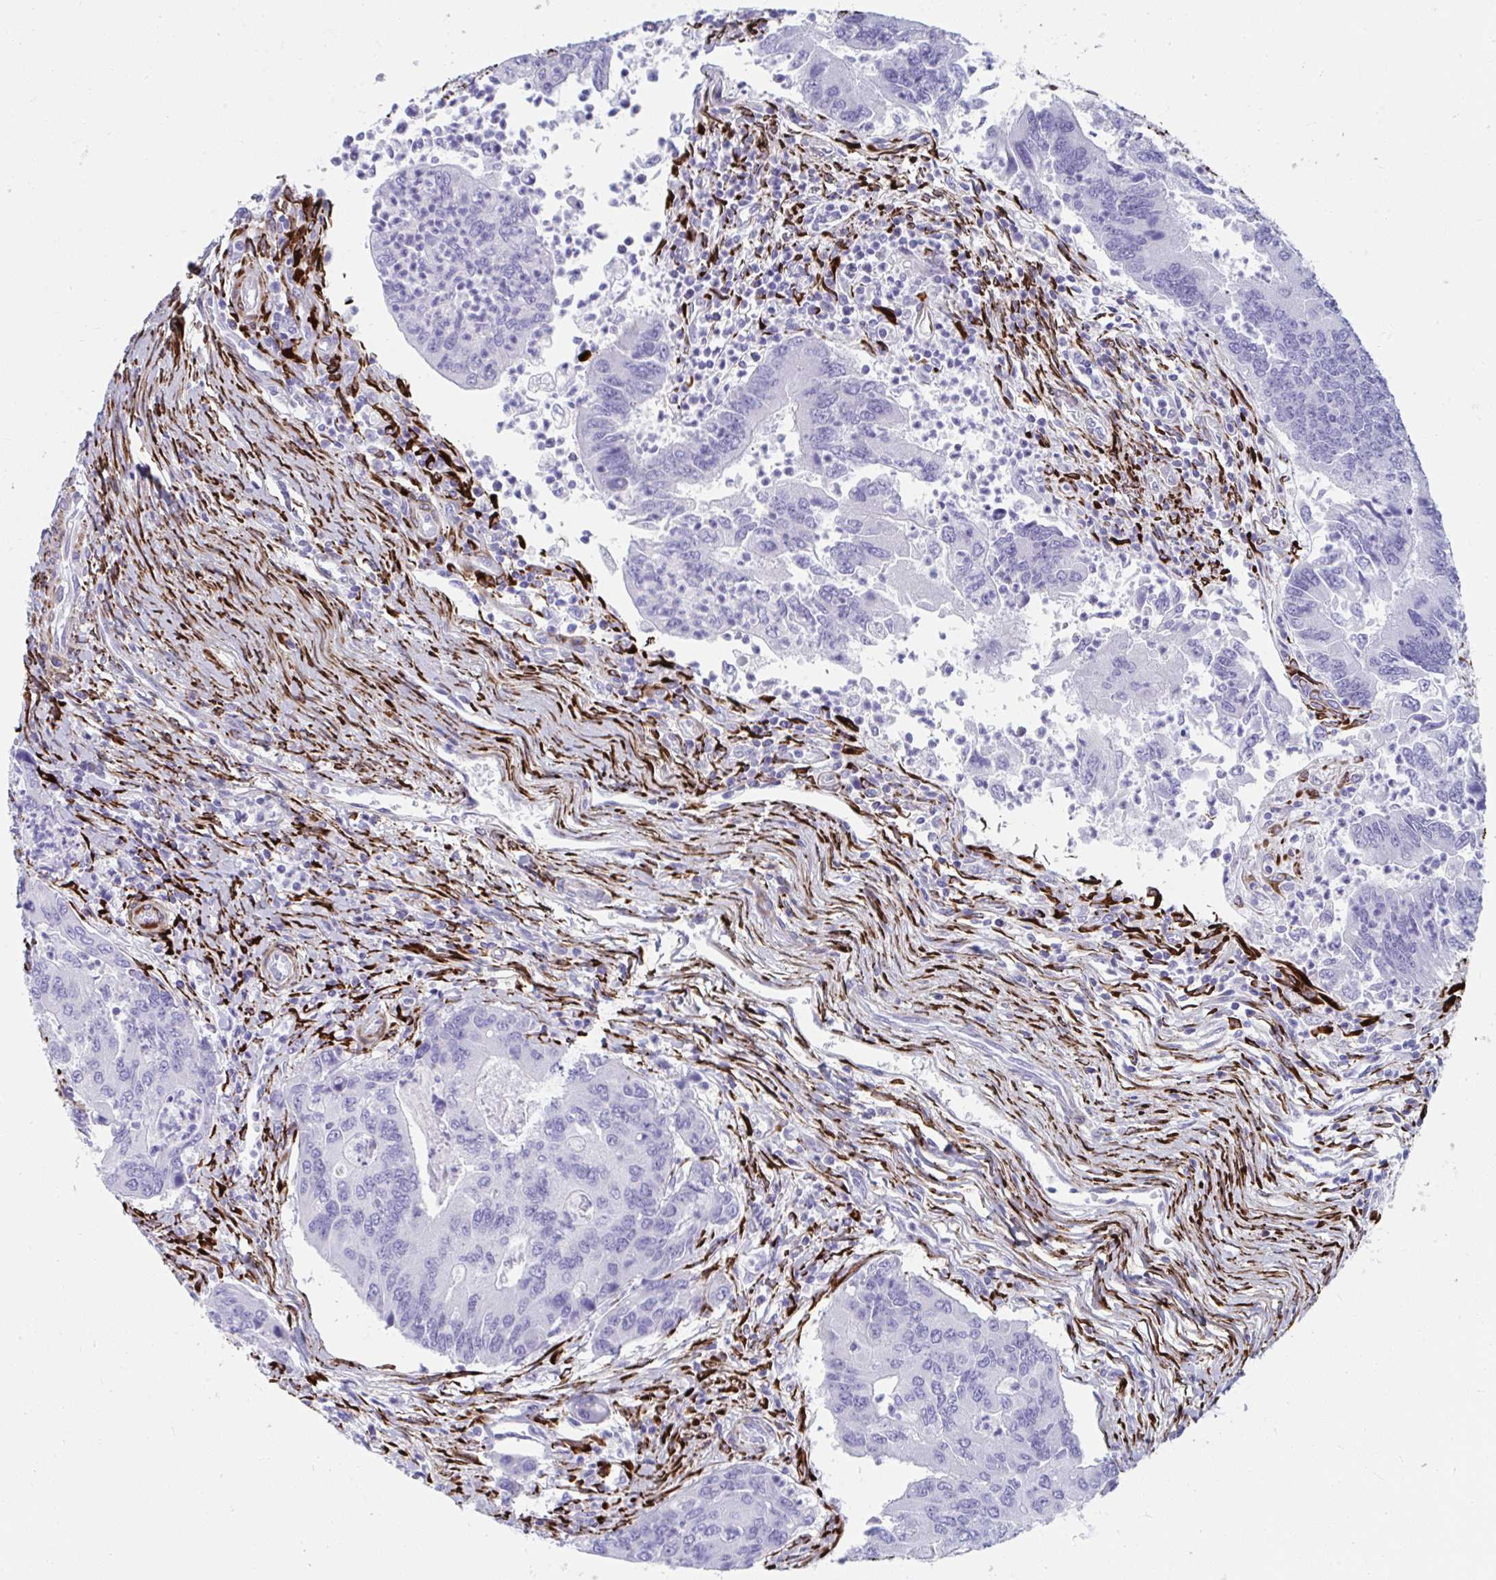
{"staining": {"intensity": "negative", "quantity": "none", "location": "none"}, "tissue": "colorectal cancer", "cell_type": "Tumor cells", "image_type": "cancer", "snomed": [{"axis": "morphology", "description": "Adenocarcinoma, NOS"}, {"axis": "topography", "description": "Colon"}], "caption": "DAB (3,3'-diaminobenzidine) immunohistochemical staining of colorectal adenocarcinoma shows no significant staining in tumor cells.", "gene": "GRXCR2", "patient": {"sex": "female", "age": 67}}